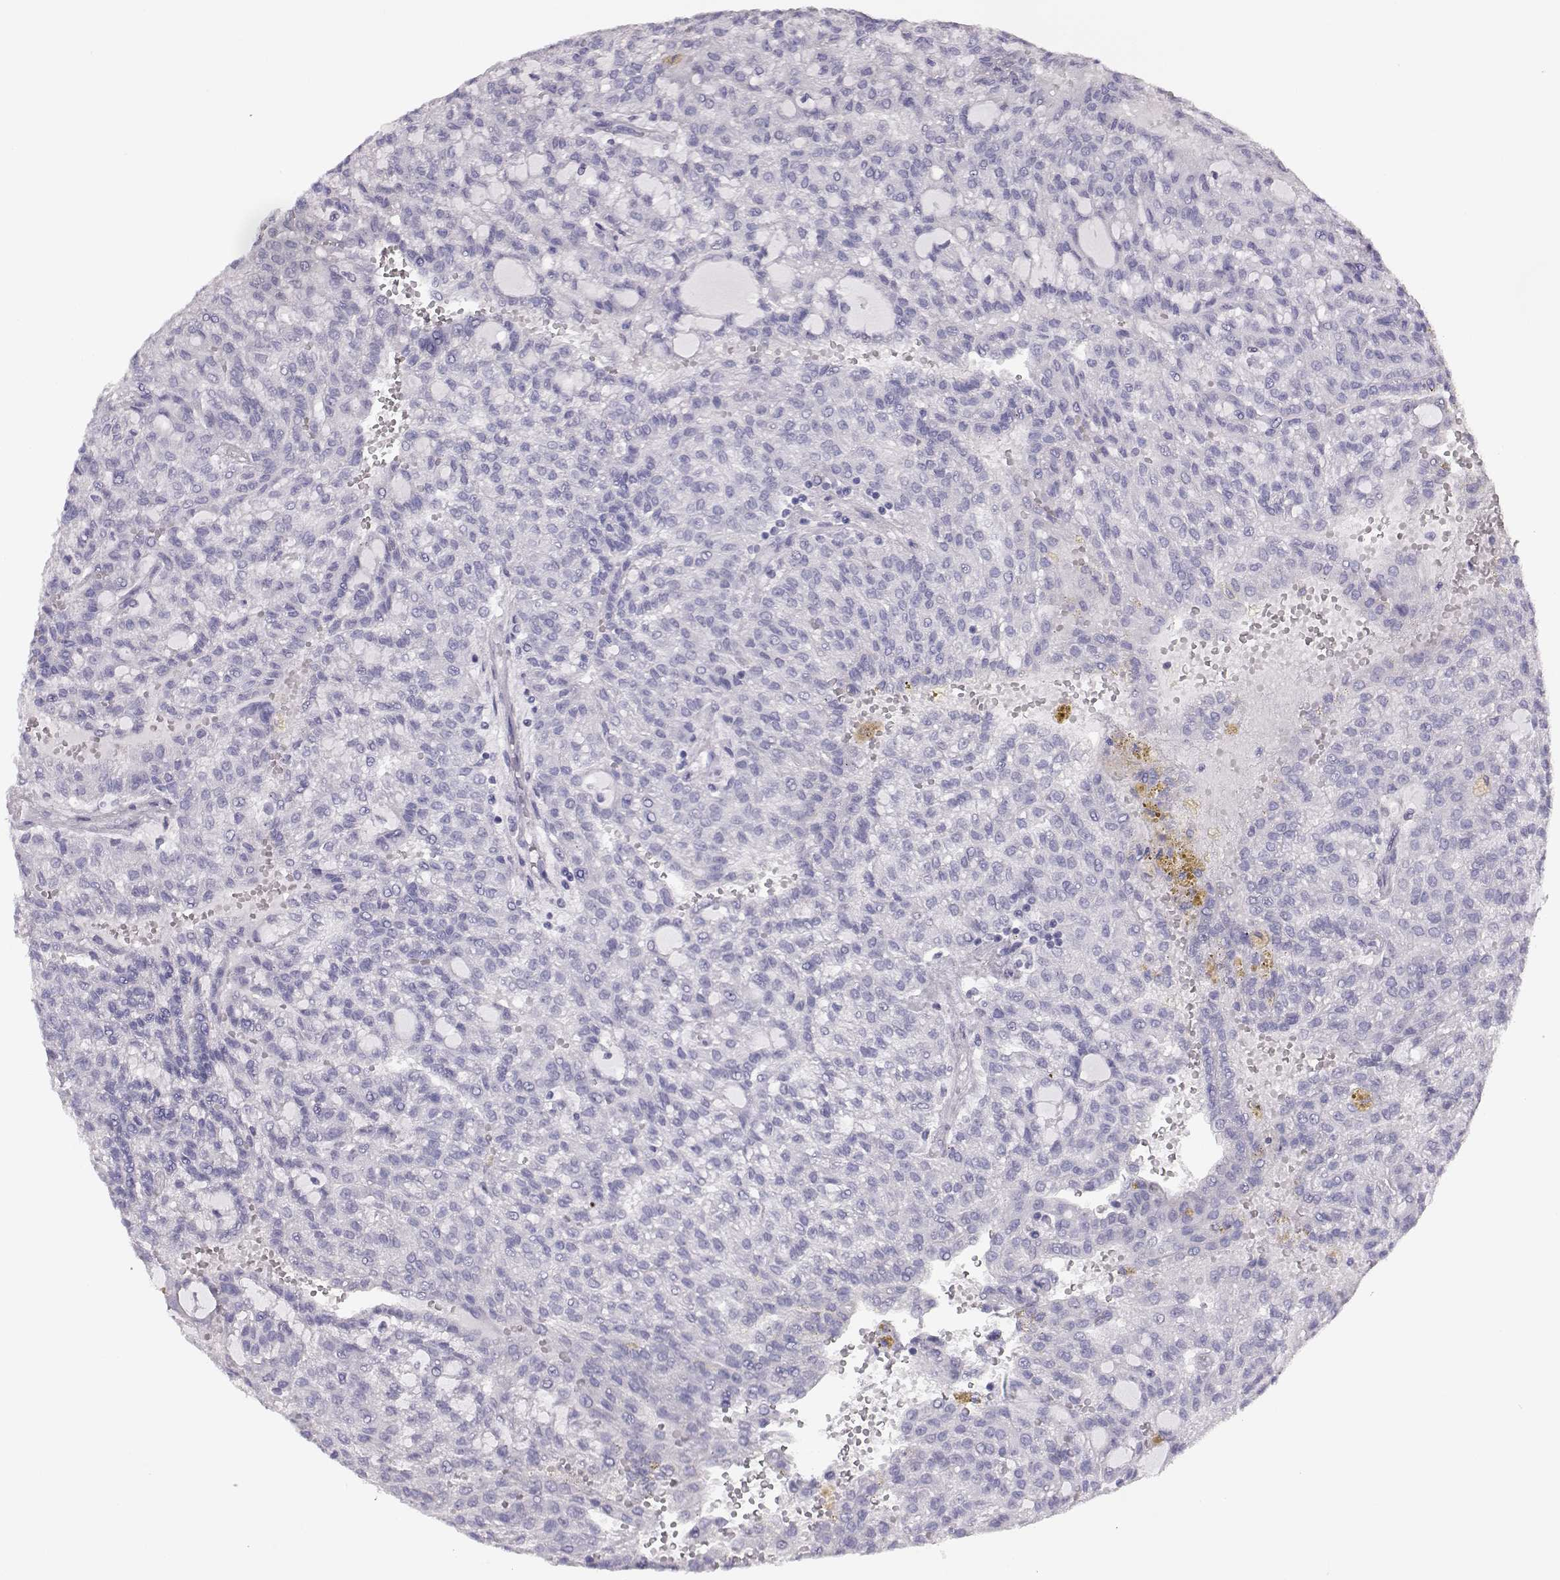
{"staining": {"intensity": "negative", "quantity": "none", "location": "none"}, "tissue": "renal cancer", "cell_type": "Tumor cells", "image_type": "cancer", "snomed": [{"axis": "morphology", "description": "Adenocarcinoma, NOS"}, {"axis": "topography", "description": "Kidney"}], "caption": "IHC of renal adenocarcinoma reveals no expression in tumor cells. Brightfield microscopy of immunohistochemistry stained with DAB (3,3'-diaminobenzidine) (brown) and hematoxylin (blue), captured at high magnification.", "gene": "BFSP2", "patient": {"sex": "male", "age": 63}}